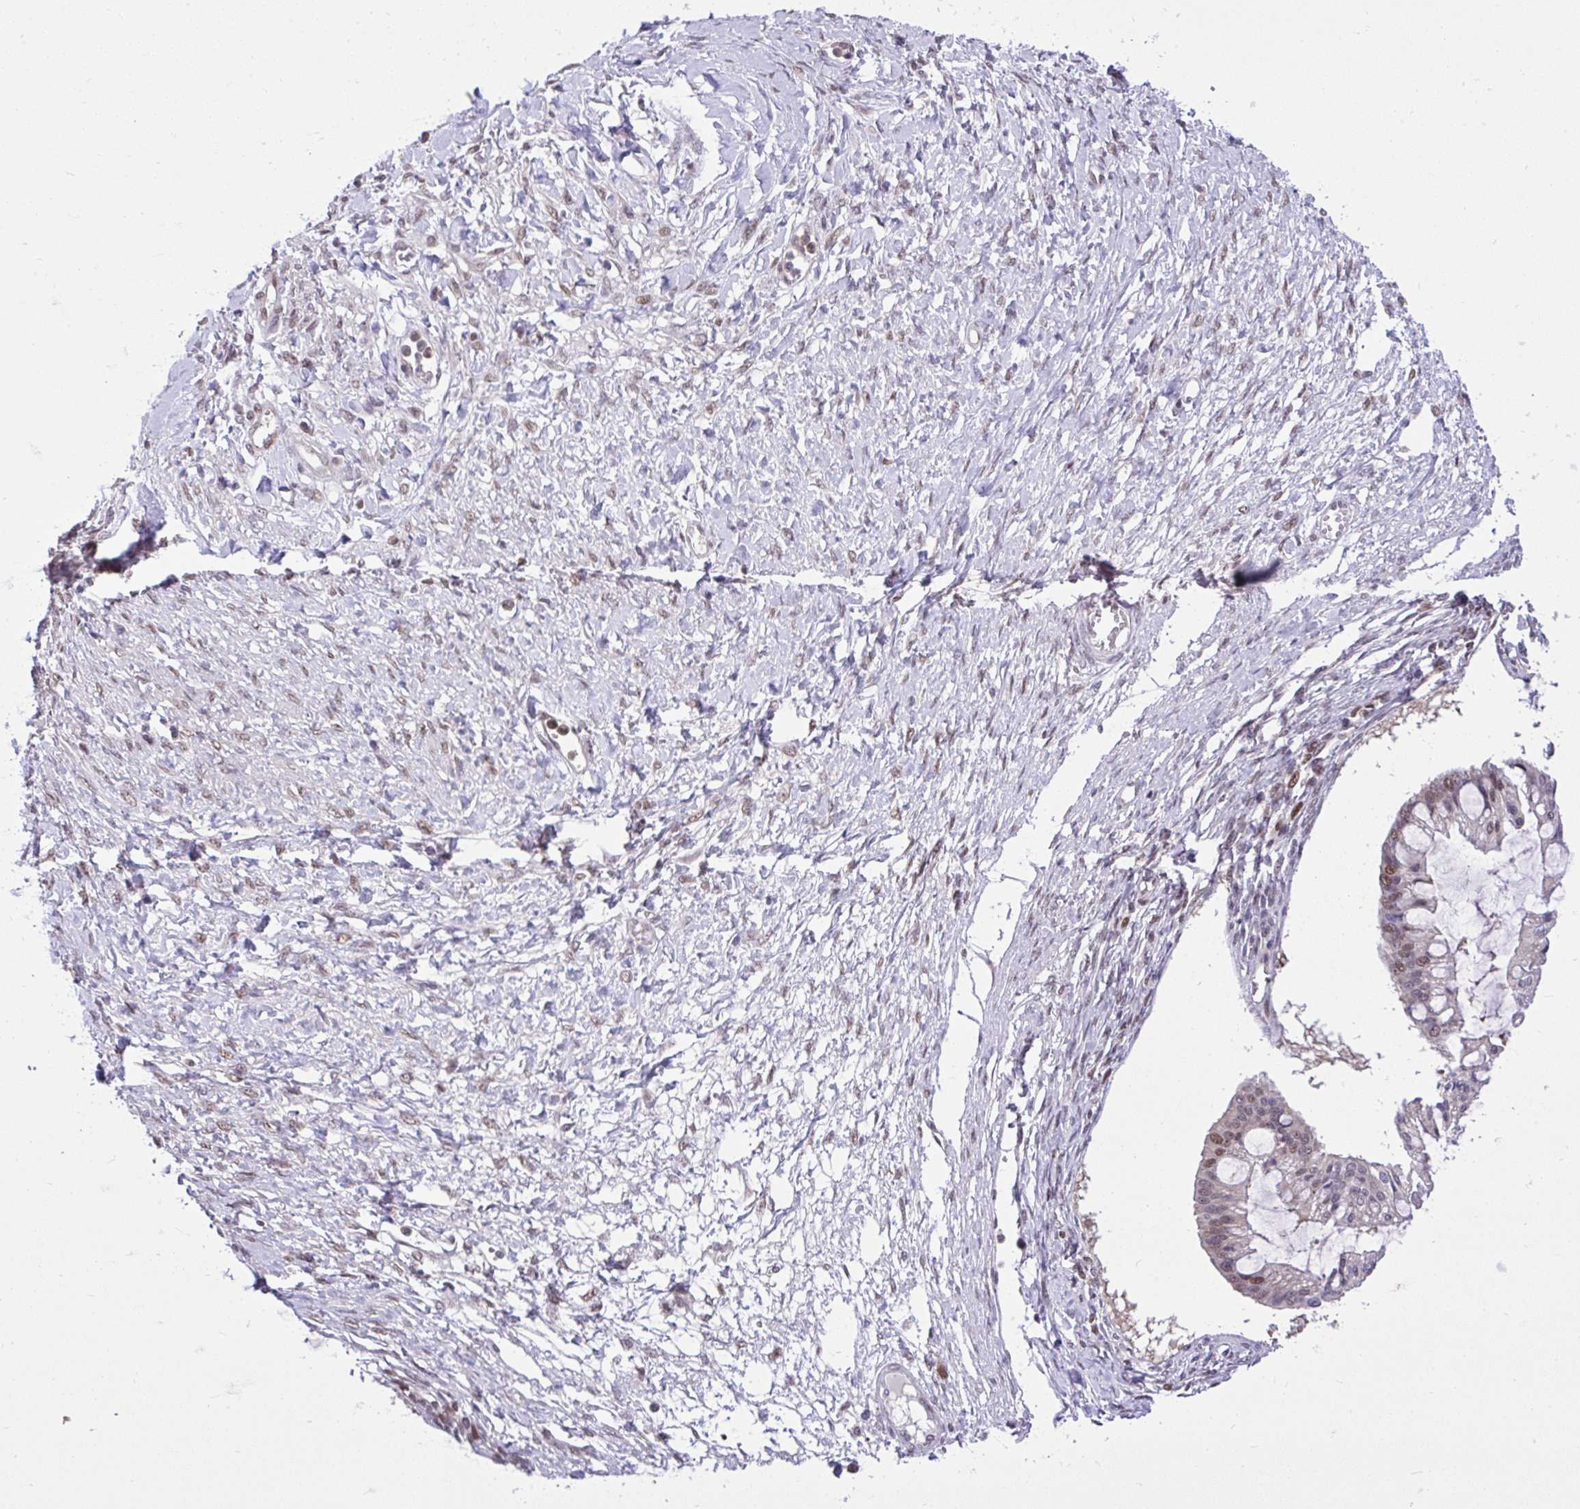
{"staining": {"intensity": "weak", "quantity": "25%-75%", "location": "nuclear"}, "tissue": "ovarian cancer", "cell_type": "Tumor cells", "image_type": "cancer", "snomed": [{"axis": "morphology", "description": "Cystadenocarcinoma, mucinous, NOS"}, {"axis": "topography", "description": "Ovary"}], "caption": "About 25%-75% of tumor cells in human ovarian cancer reveal weak nuclear protein staining as visualized by brown immunohistochemical staining.", "gene": "GLIS3", "patient": {"sex": "female", "age": 73}}